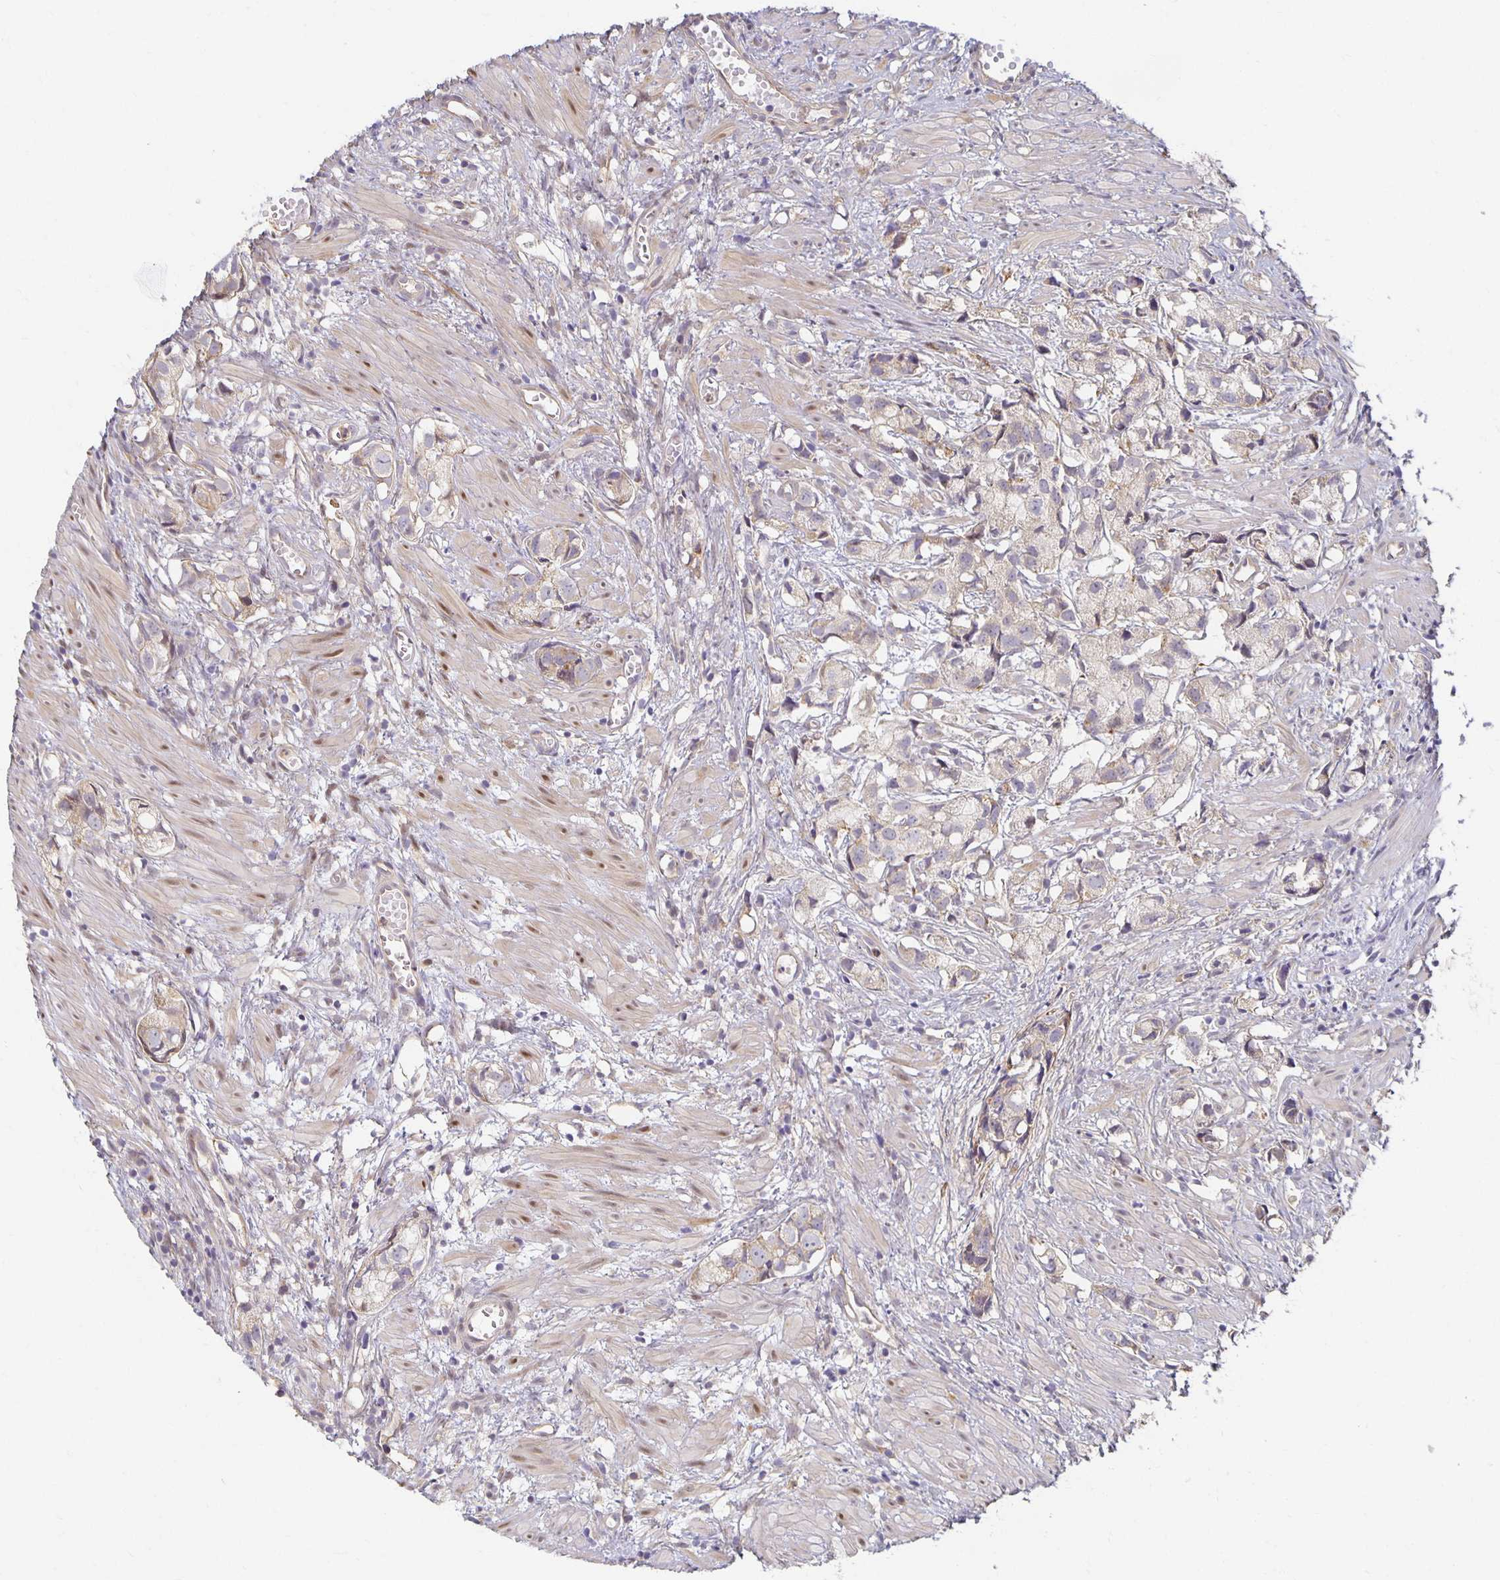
{"staining": {"intensity": "negative", "quantity": "none", "location": "none"}, "tissue": "prostate cancer", "cell_type": "Tumor cells", "image_type": "cancer", "snomed": [{"axis": "morphology", "description": "Adenocarcinoma, High grade"}, {"axis": "topography", "description": "Prostate"}], "caption": "Immunohistochemistry of human prostate cancer (adenocarcinoma (high-grade)) exhibits no positivity in tumor cells.", "gene": "SORL1", "patient": {"sex": "male", "age": 58}}